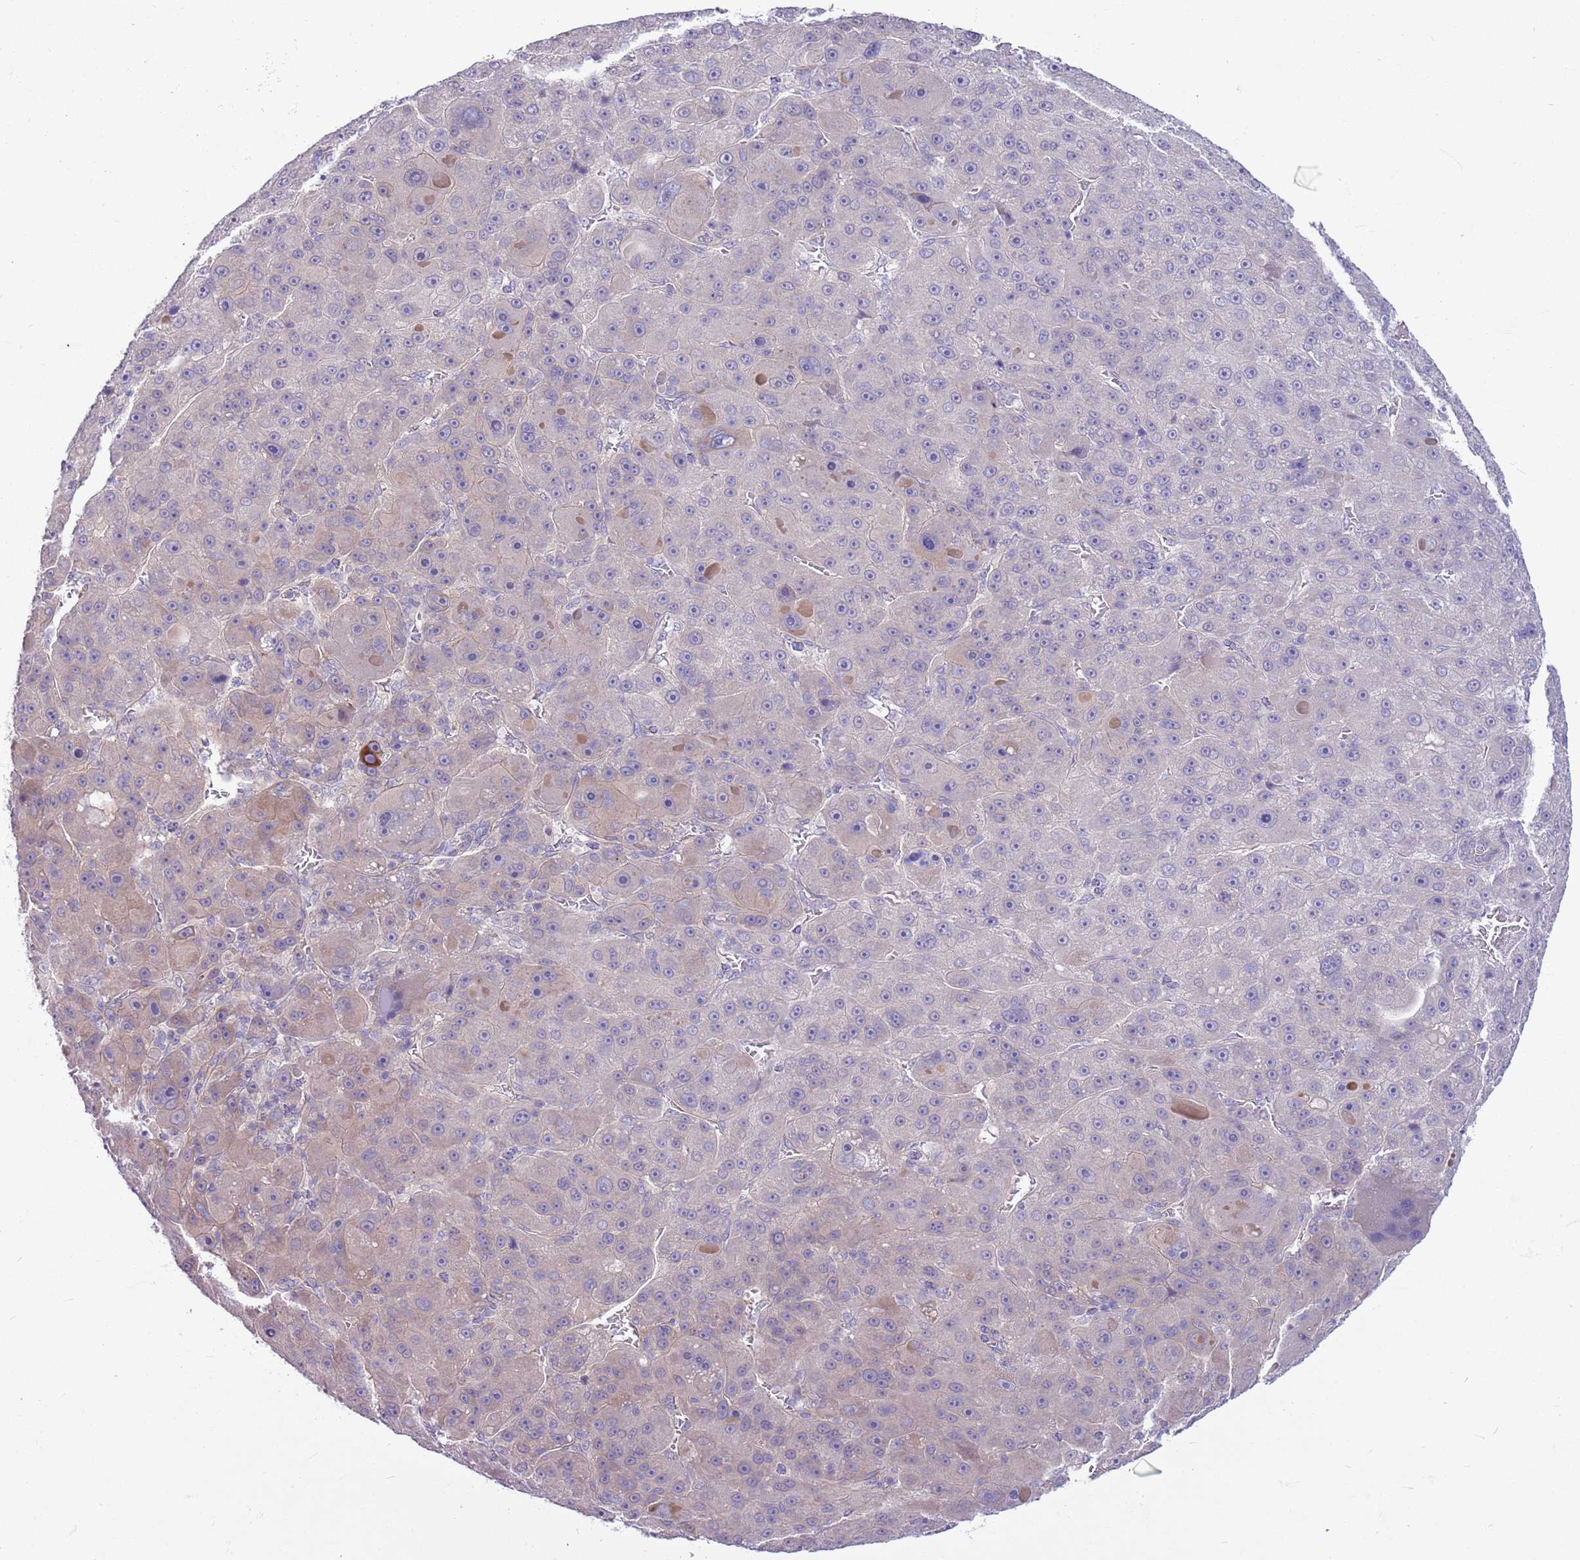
{"staining": {"intensity": "weak", "quantity": "<25%", "location": "cytoplasmic/membranous"}, "tissue": "liver cancer", "cell_type": "Tumor cells", "image_type": "cancer", "snomed": [{"axis": "morphology", "description": "Carcinoma, Hepatocellular, NOS"}, {"axis": "topography", "description": "Liver"}], "caption": "Histopathology image shows no significant protein expression in tumor cells of liver hepatocellular carcinoma.", "gene": "PARP8", "patient": {"sex": "male", "age": 76}}